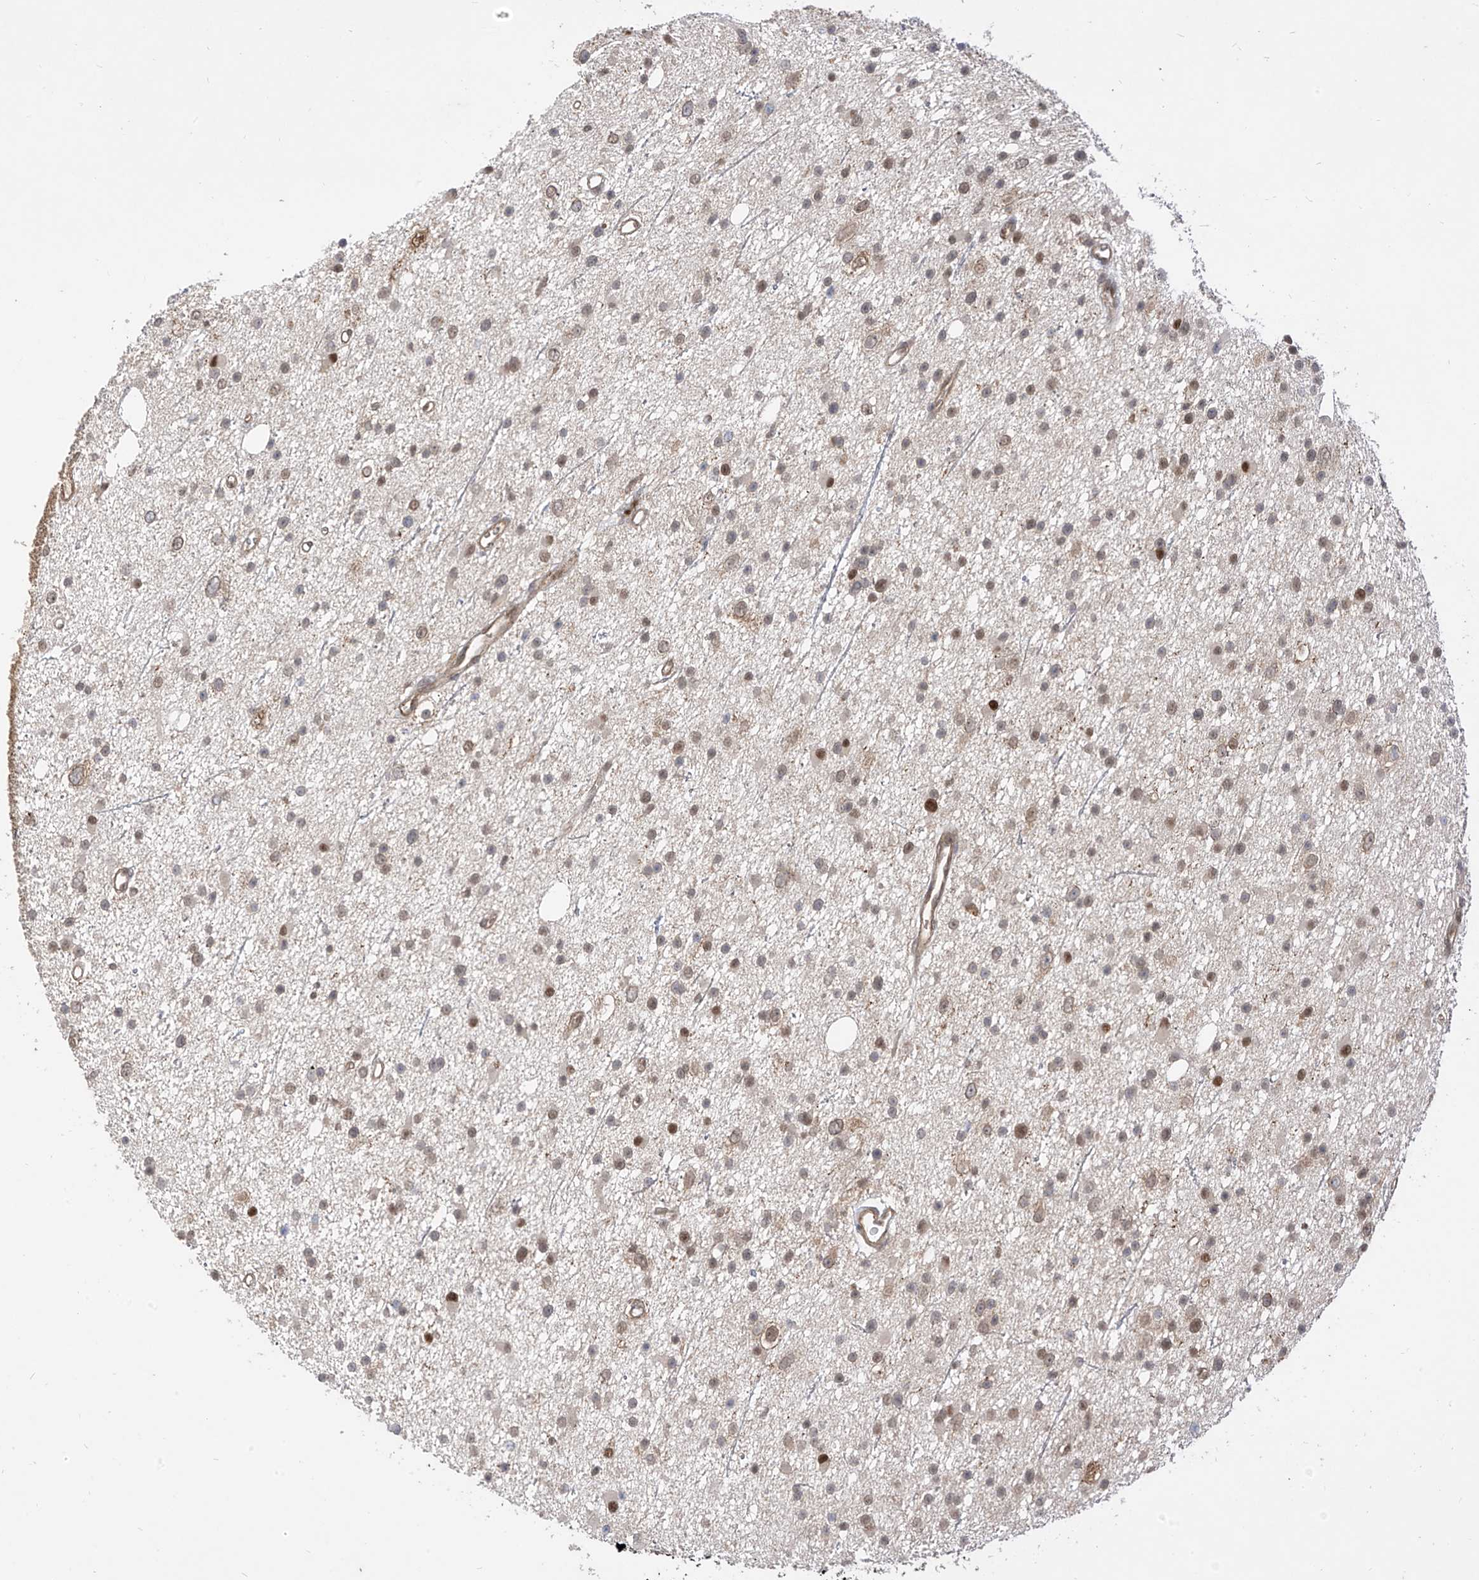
{"staining": {"intensity": "moderate", "quantity": "25%-75%", "location": "nuclear"}, "tissue": "glioma", "cell_type": "Tumor cells", "image_type": "cancer", "snomed": [{"axis": "morphology", "description": "Glioma, malignant, Low grade"}, {"axis": "topography", "description": "Cerebral cortex"}], "caption": "A brown stain labels moderate nuclear expression of a protein in human malignant glioma (low-grade) tumor cells. (Brightfield microscopy of DAB IHC at high magnification).", "gene": "MRTFA", "patient": {"sex": "female", "age": 39}}